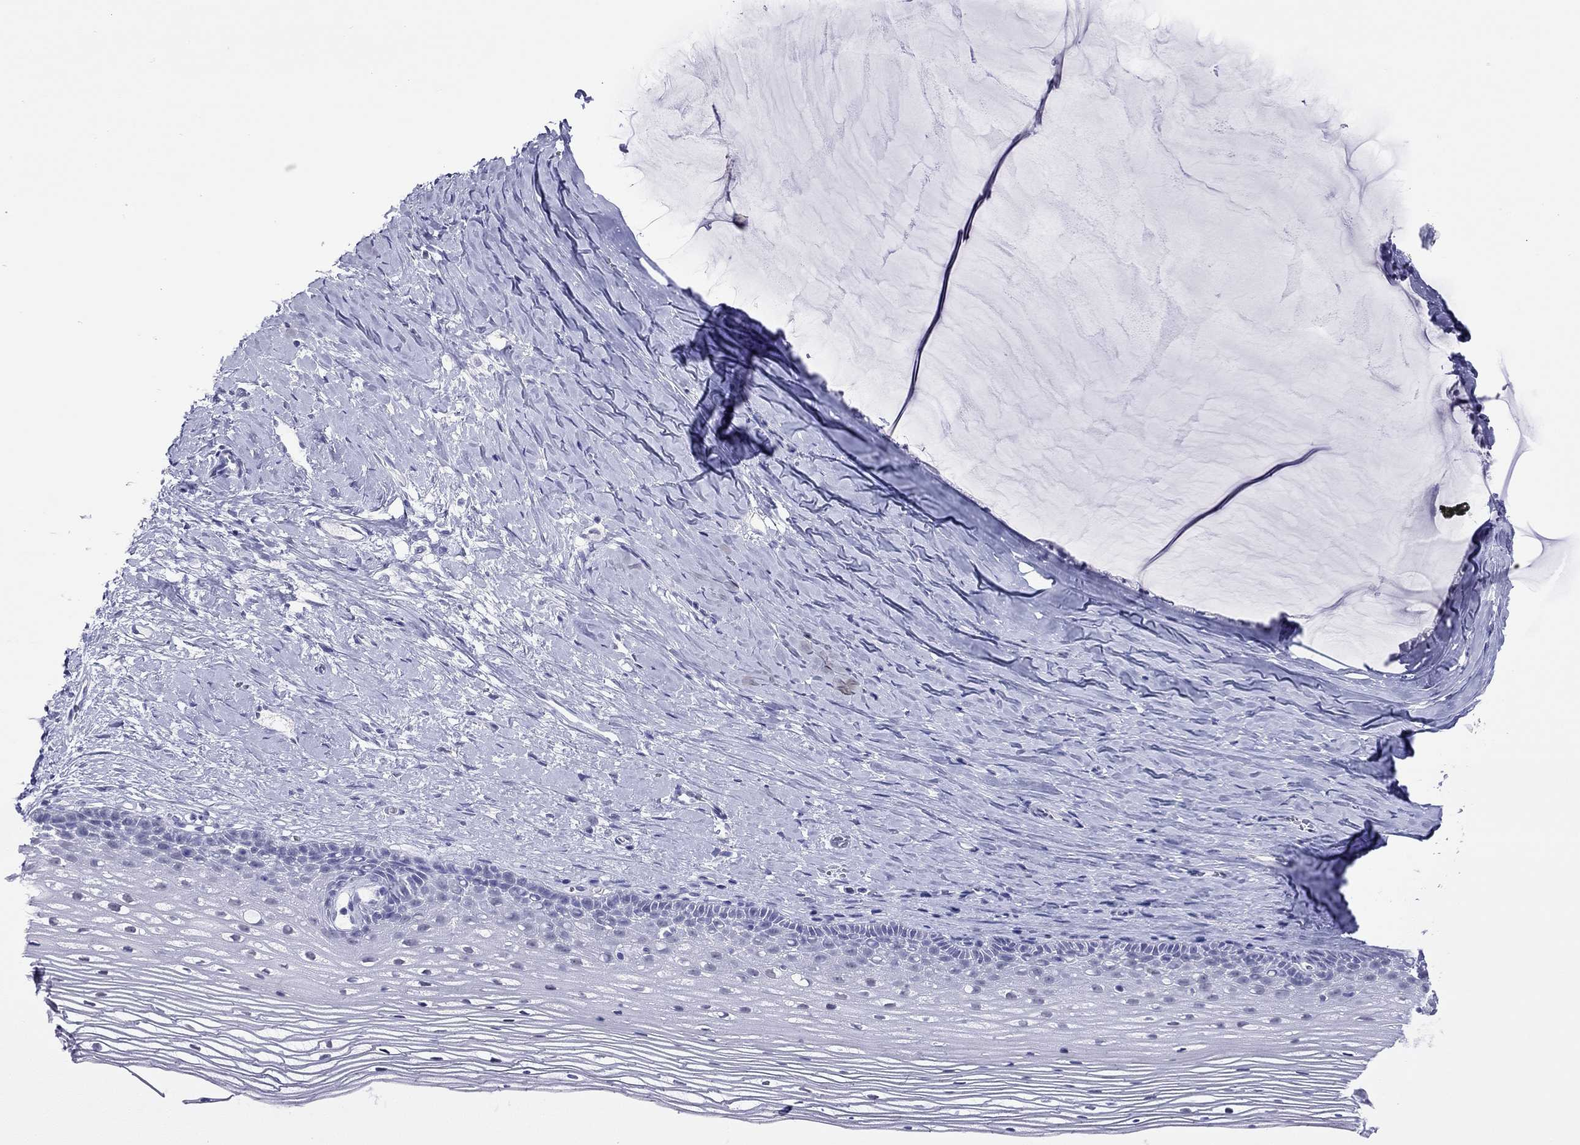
{"staining": {"intensity": "negative", "quantity": "none", "location": "none"}, "tissue": "cervix", "cell_type": "Squamous epithelial cells", "image_type": "normal", "snomed": [{"axis": "morphology", "description": "Normal tissue, NOS"}, {"axis": "topography", "description": "Cervix"}], "caption": "Immunohistochemistry (IHC) of benign human cervix displays no positivity in squamous epithelial cells.", "gene": "SLC30A8", "patient": {"sex": "female", "age": 40}}